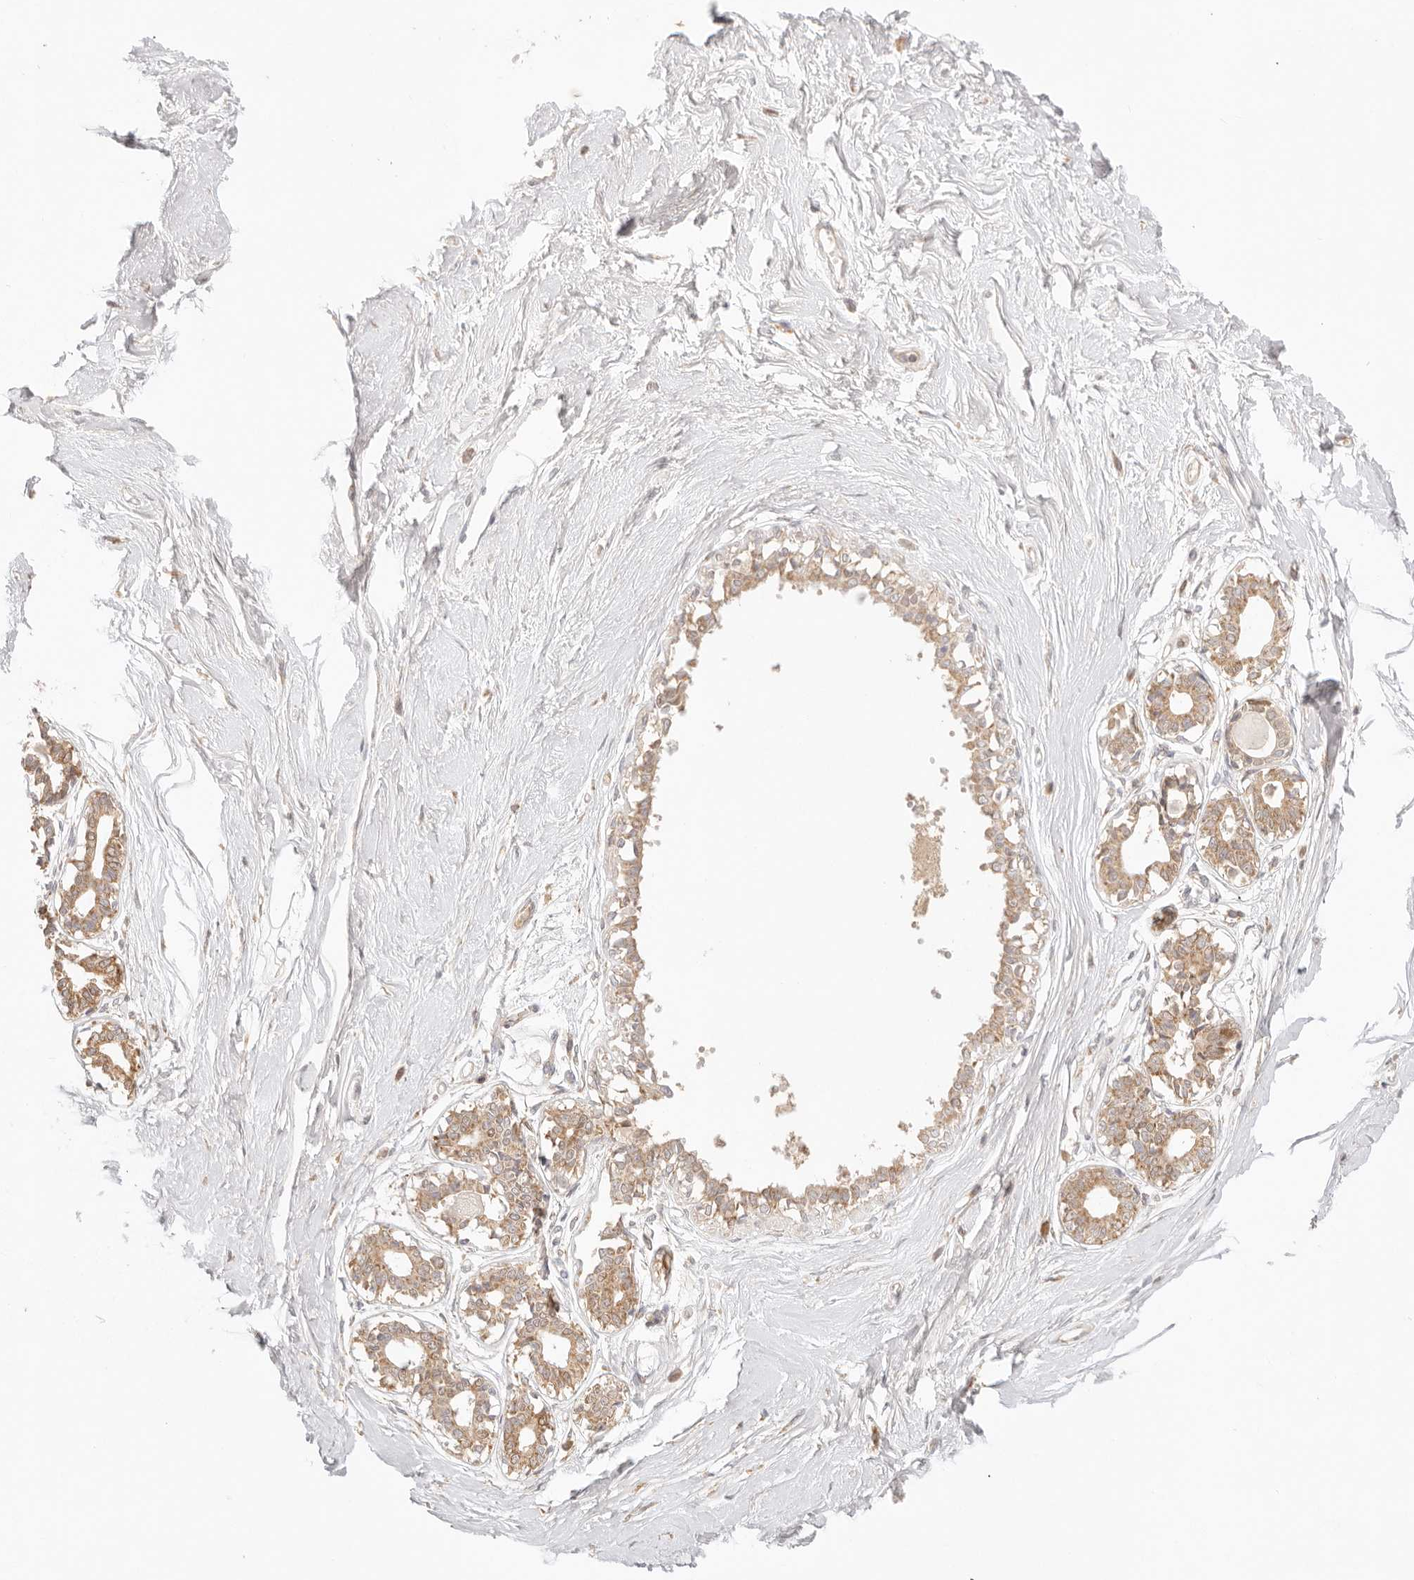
{"staining": {"intensity": "negative", "quantity": "none", "location": "none"}, "tissue": "breast", "cell_type": "Adipocytes", "image_type": "normal", "snomed": [{"axis": "morphology", "description": "Normal tissue, NOS"}, {"axis": "topography", "description": "Breast"}], "caption": "The immunohistochemistry image has no significant positivity in adipocytes of breast.", "gene": "COA6", "patient": {"sex": "female", "age": 45}}